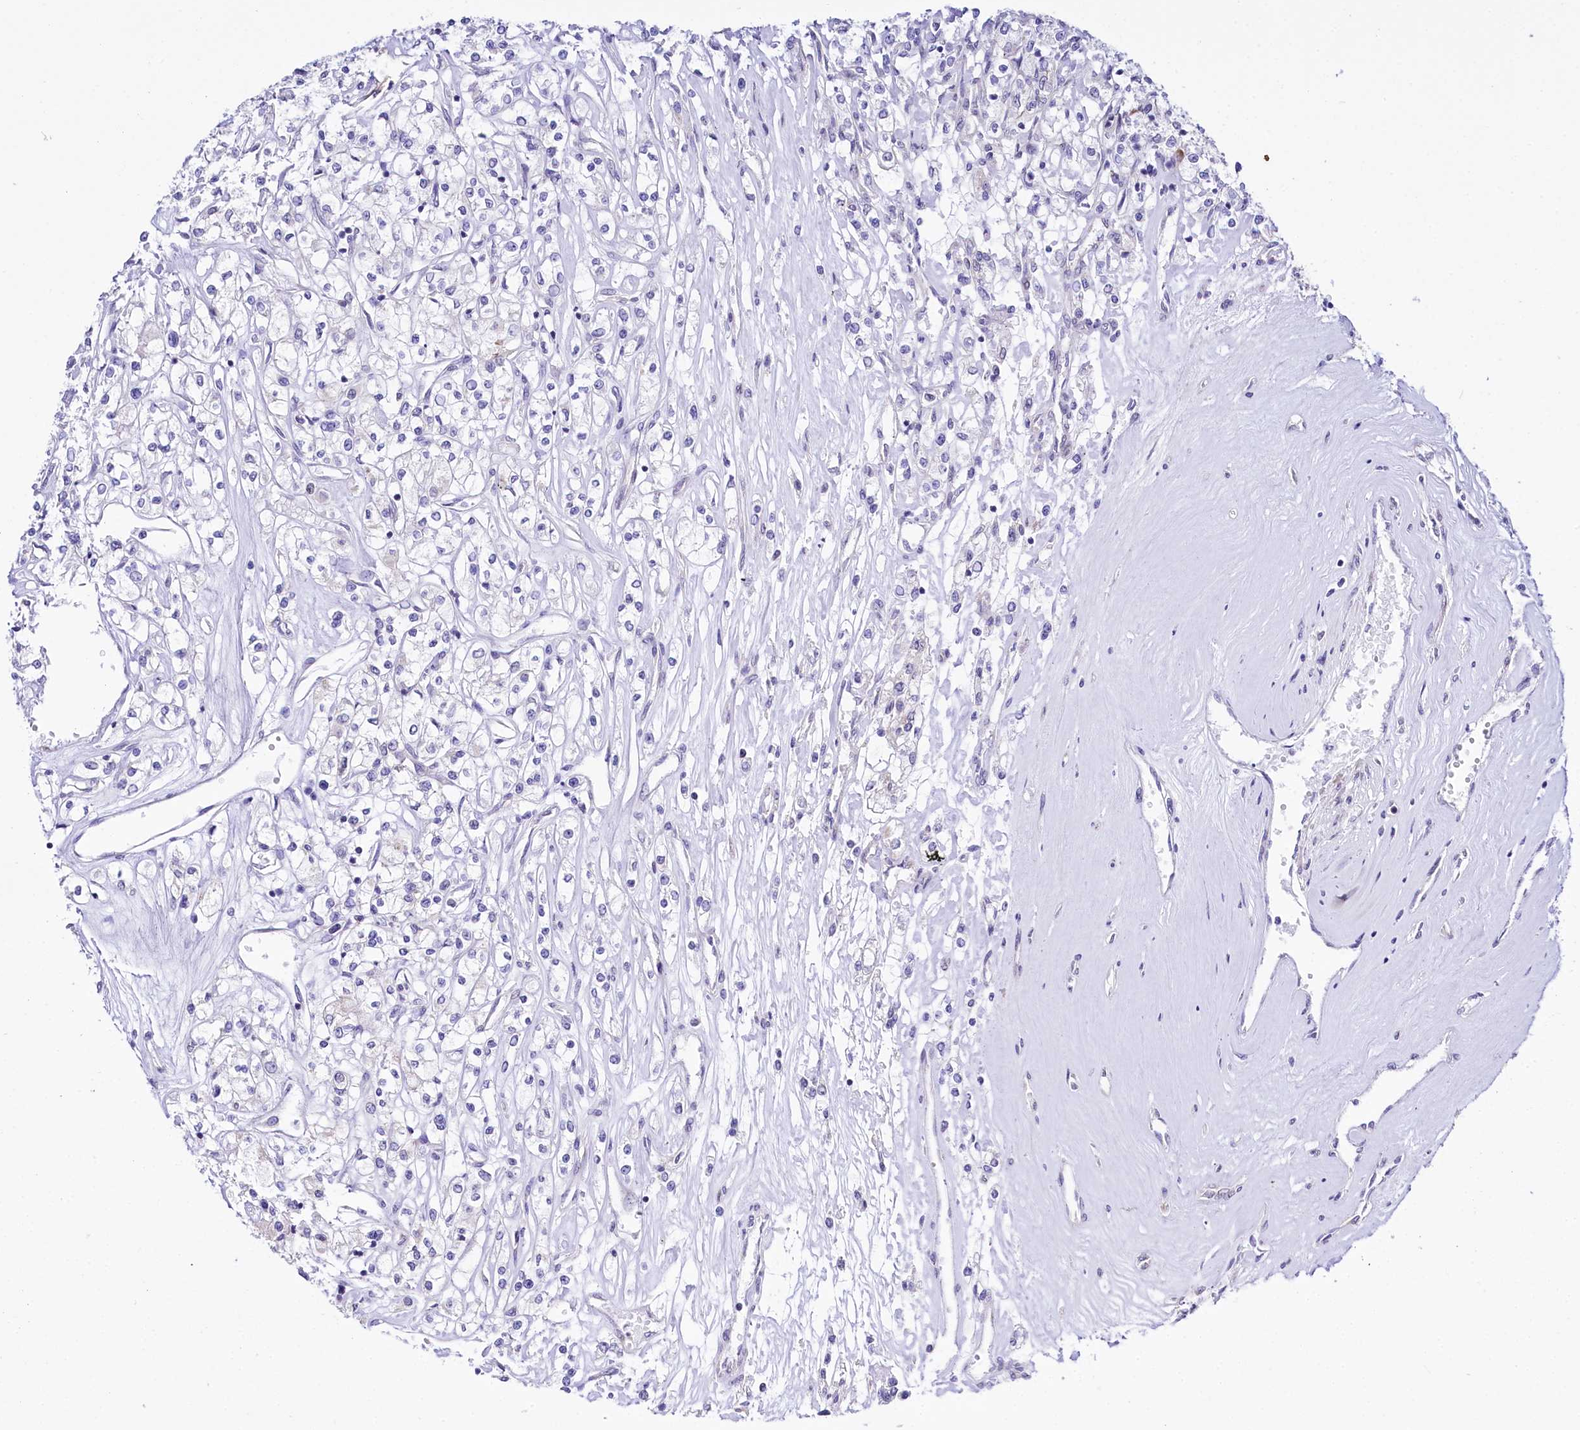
{"staining": {"intensity": "negative", "quantity": "none", "location": "none"}, "tissue": "renal cancer", "cell_type": "Tumor cells", "image_type": "cancer", "snomed": [{"axis": "morphology", "description": "Adenocarcinoma, NOS"}, {"axis": "topography", "description": "Kidney"}], "caption": "This is an immunohistochemistry micrograph of human adenocarcinoma (renal). There is no positivity in tumor cells.", "gene": "SPATS2", "patient": {"sex": "female", "age": 59}}